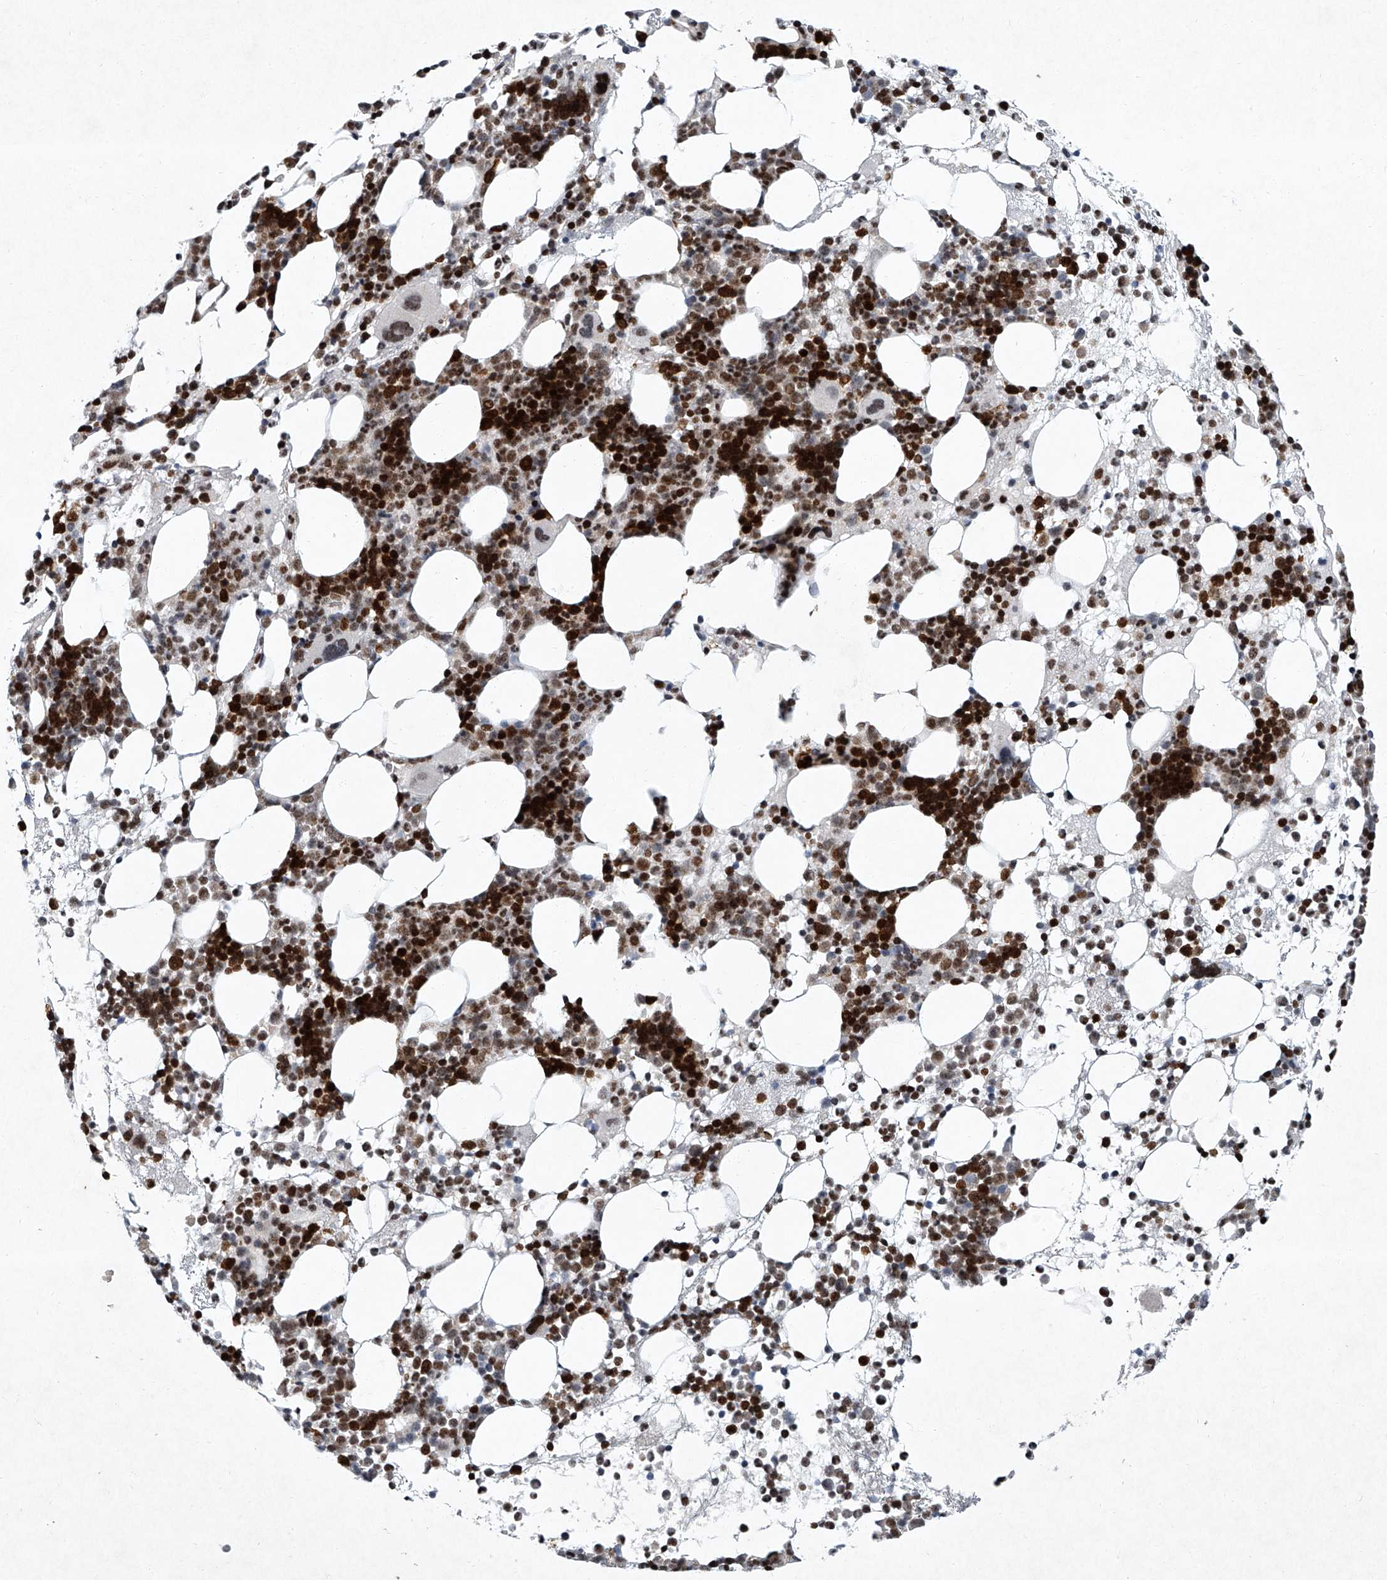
{"staining": {"intensity": "strong", "quantity": ">75%", "location": "nuclear"}, "tissue": "bone marrow", "cell_type": "Hematopoietic cells", "image_type": "normal", "snomed": [{"axis": "morphology", "description": "Normal tissue, NOS"}, {"axis": "topography", "description": "Bone marrow"}], "caption": "Bone marrow stained for a protein displays strong nuclear positivity in hematopoietic cells. The staining is performed using DAB (3,3'-diaminobenzidine) brown chromogen to label protein expression. The nuclei are counter-stained blue using hematoxylin.", "gene": "TFDP1", "patient": {"sex": "female", "age": 57}}